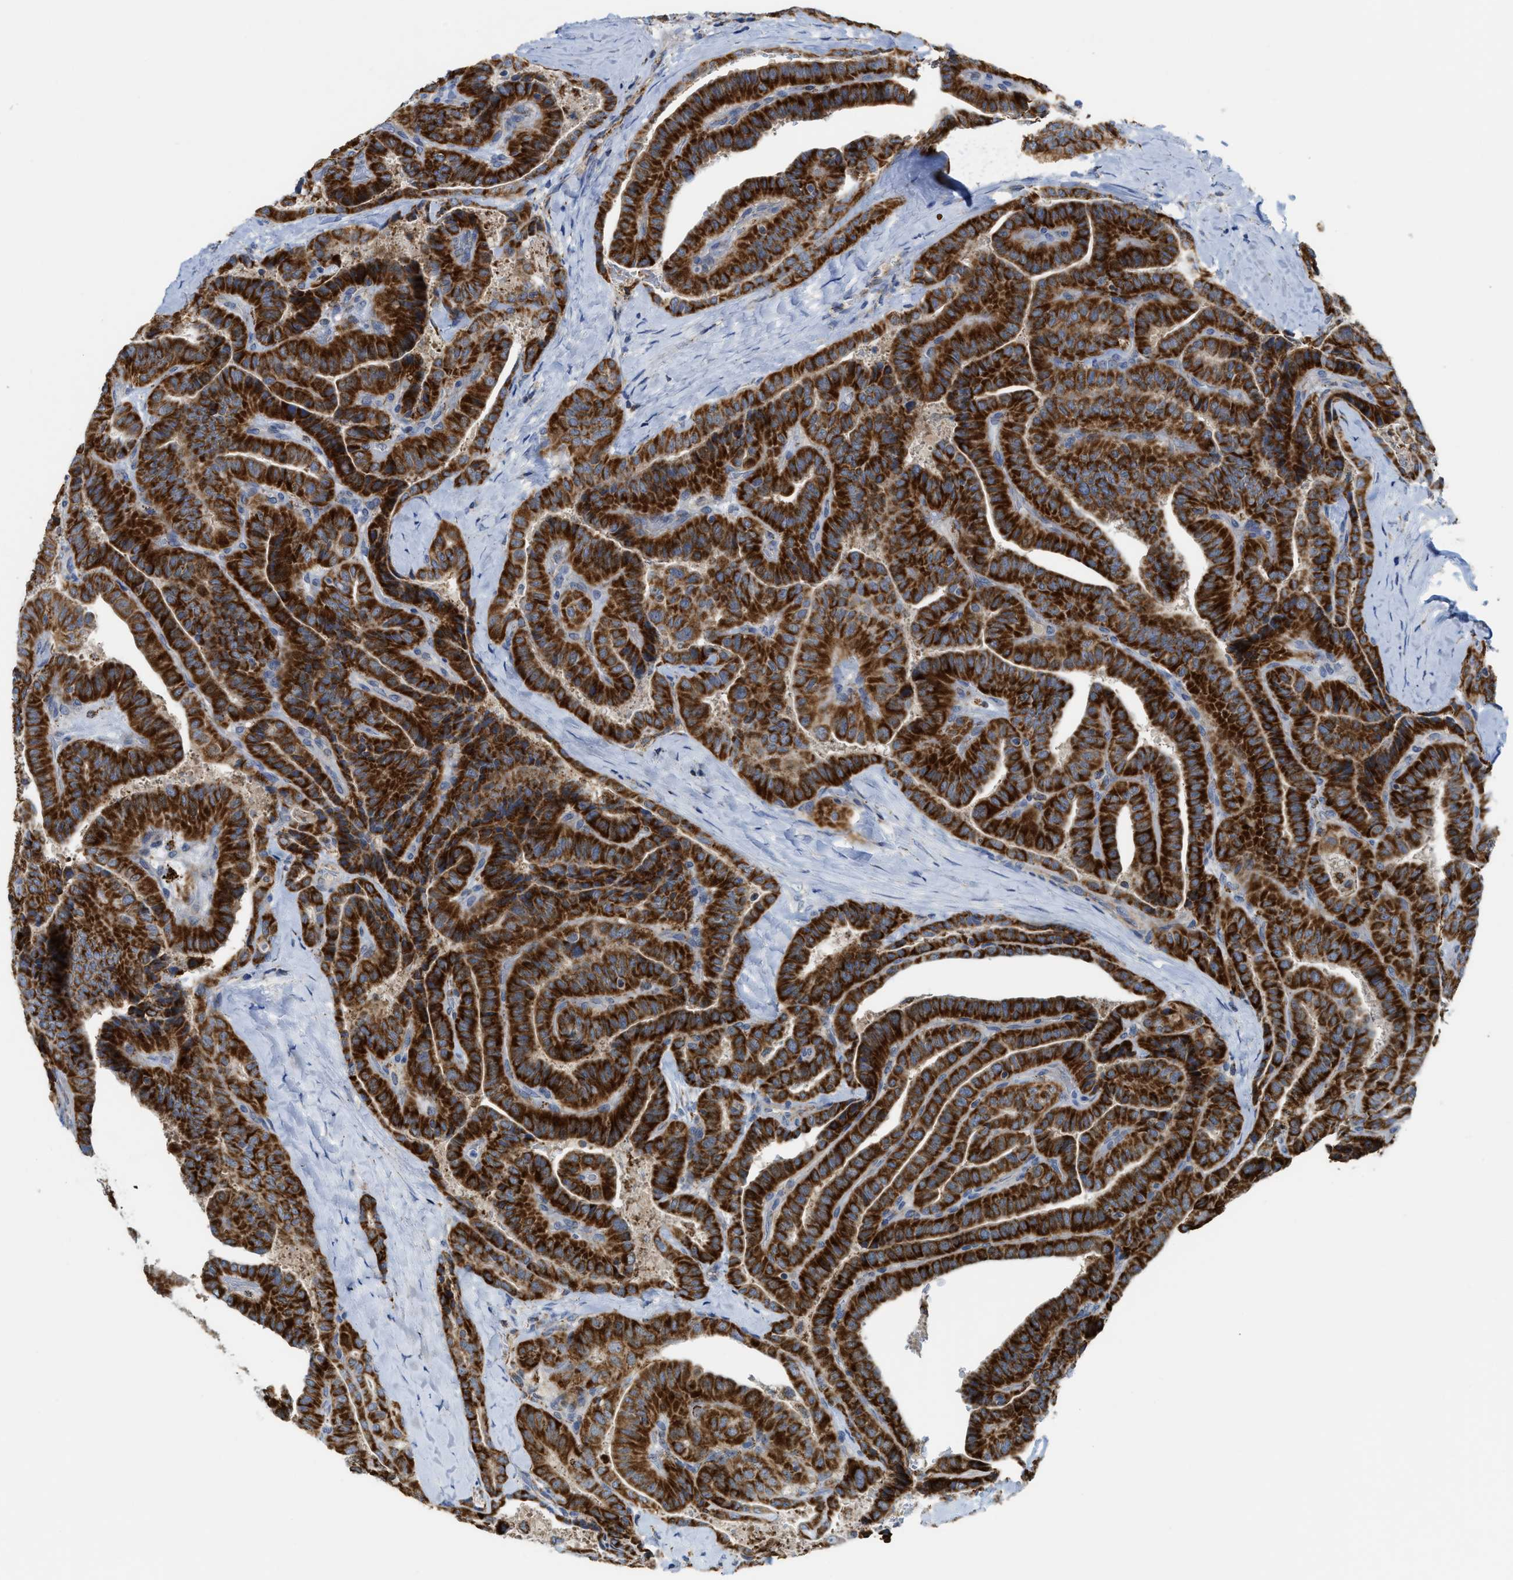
{"staining": {"intensity": "strong", "quantity": ">75%", "location": "cytoplasmic/membranous"}, "tissue": "thyroid cancer", "cell_type": "Tumor cells", "image_type": "cancer", "snomed": [{"axis": "morphology", "description": "Papillary adenocarcinoma, NOS"}, {"axis": "topography", "description": "Thyroid gland"}], "caption": "Thyroid papillary adenocarcinoma tissue shows strong cytoplasmic/membranous positivity in about >75% of tumor cells, visualized by immunohistochemistry.", "gene": "GATD3", "patient": {"sex": "male", "age": 77}}